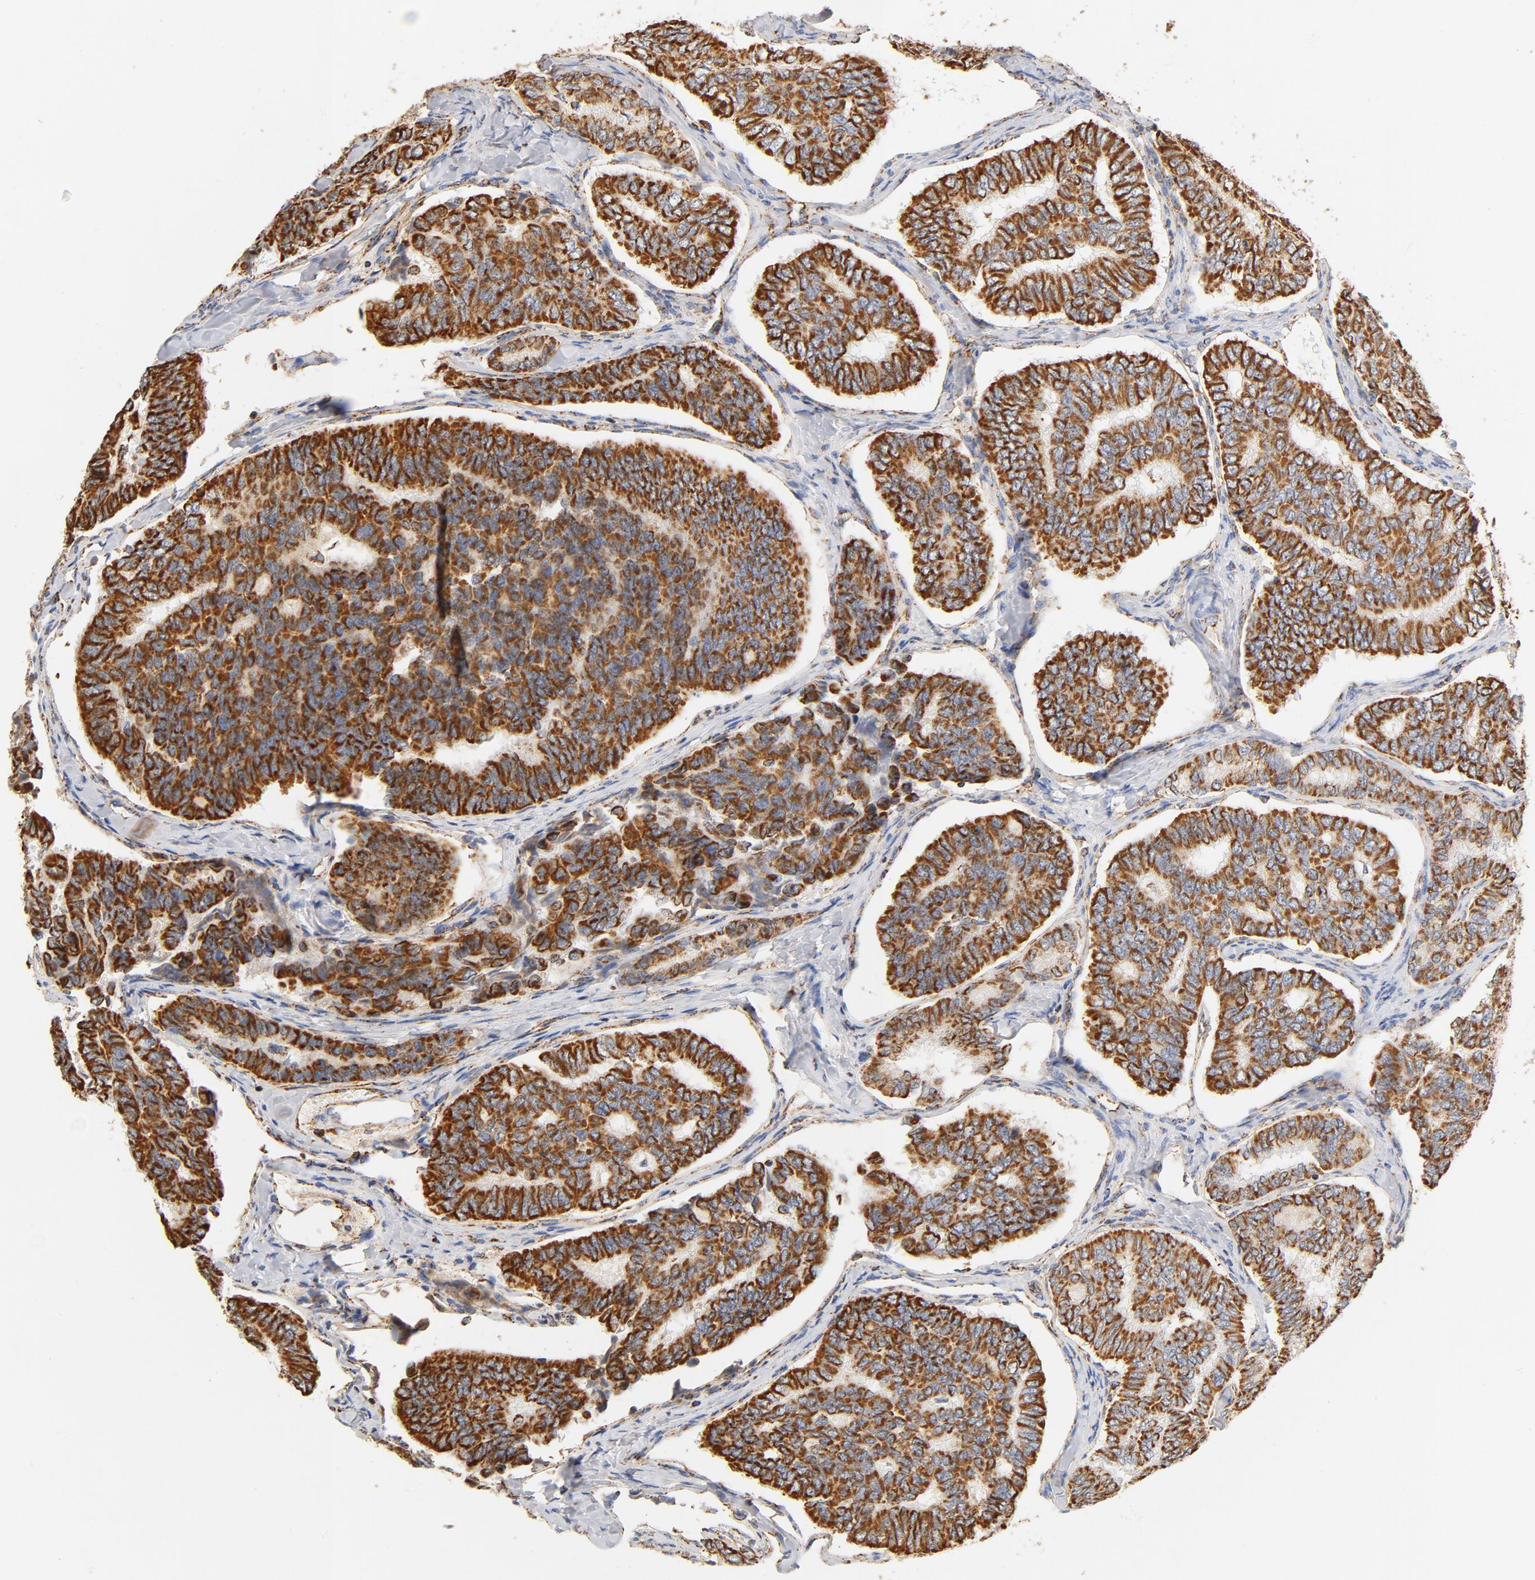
{"staining": {"intensity": "strong", "quantity": ">75%", "location": "cytoplasmic/membranous"}, "tissue": "thyroid cancer", "cell_type": "Tumor cells", "image_type": "cancer", "snomed": [{"axis": "morphology", "description": "Papillary adenocarcinoma, NOS"}, {"axis": "topography", "description": "Thyroid gland"}], "caption": "A photomicrograph of human thyroid cancer stained for a protein shows strong cytoplasmic/membranous brown staining in tumor cells. The staining was performed using DAB to visualize the protein expression in brown, while the nuclei were stained in blue with hematoxylin (Magnification: 20x).", "gene": "COX4I1", "patient": {"sex": "female", "age": 35}}